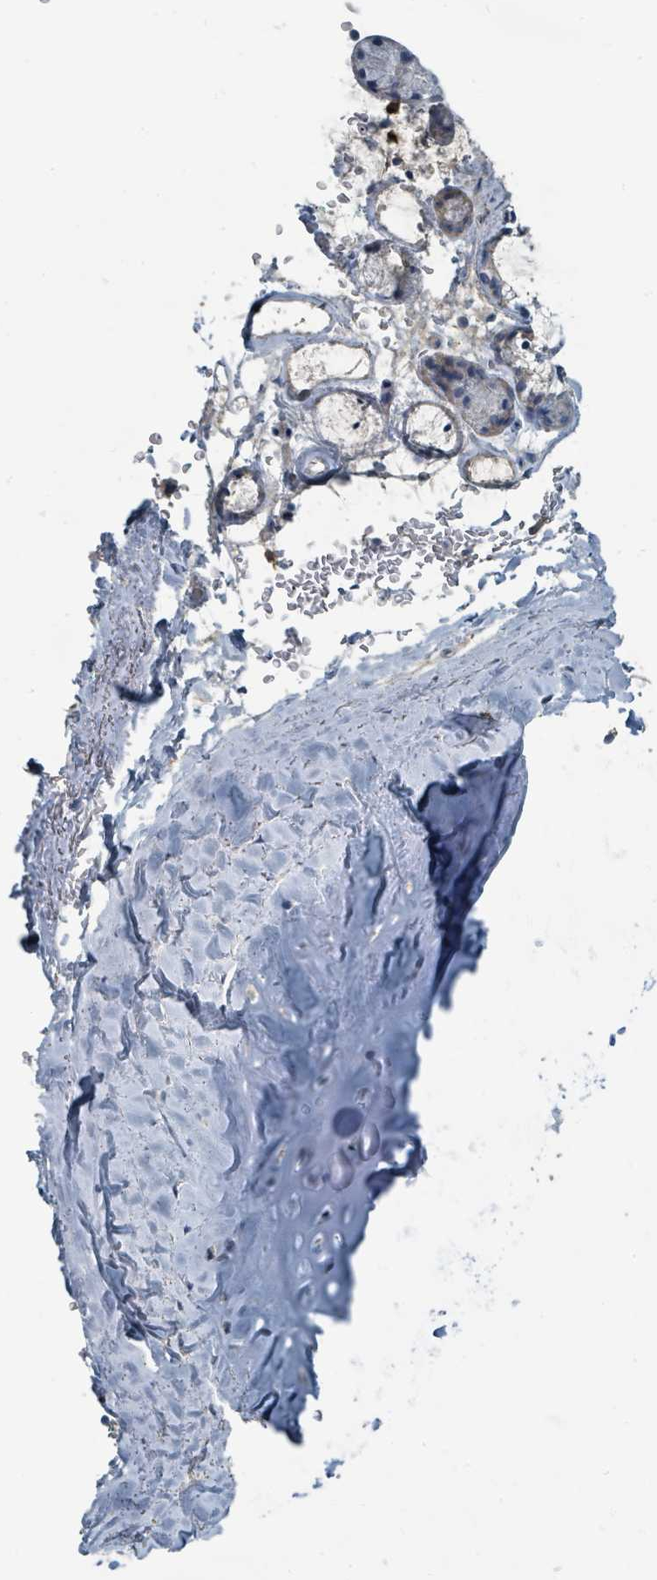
{"staining": {"intensity": "negative", "quantity": "none", "location": "none"}, "tissue": "adipose tissue", "cell_type": "Adipocytes", "image_type": "normal", "snomed": [{"axis": "morphology", "description": "Normal tissue, NOS"}, {"axis": "topography", "description": "Cartilage tissue"}, {"axis": "topography", "description": "Bronchus"}], "caption": "Immunohistochemical staining of normal adipose tissue demonstrates no significant positivity in adipocytes. The staining was performed using DAB to visualize the protein expression in brown, while the nuclei were stained in blue with hematoxylin (Magnification: 20x).", "gene": "SLC44A5", "patient": {"sex": "female", "age": 72}}